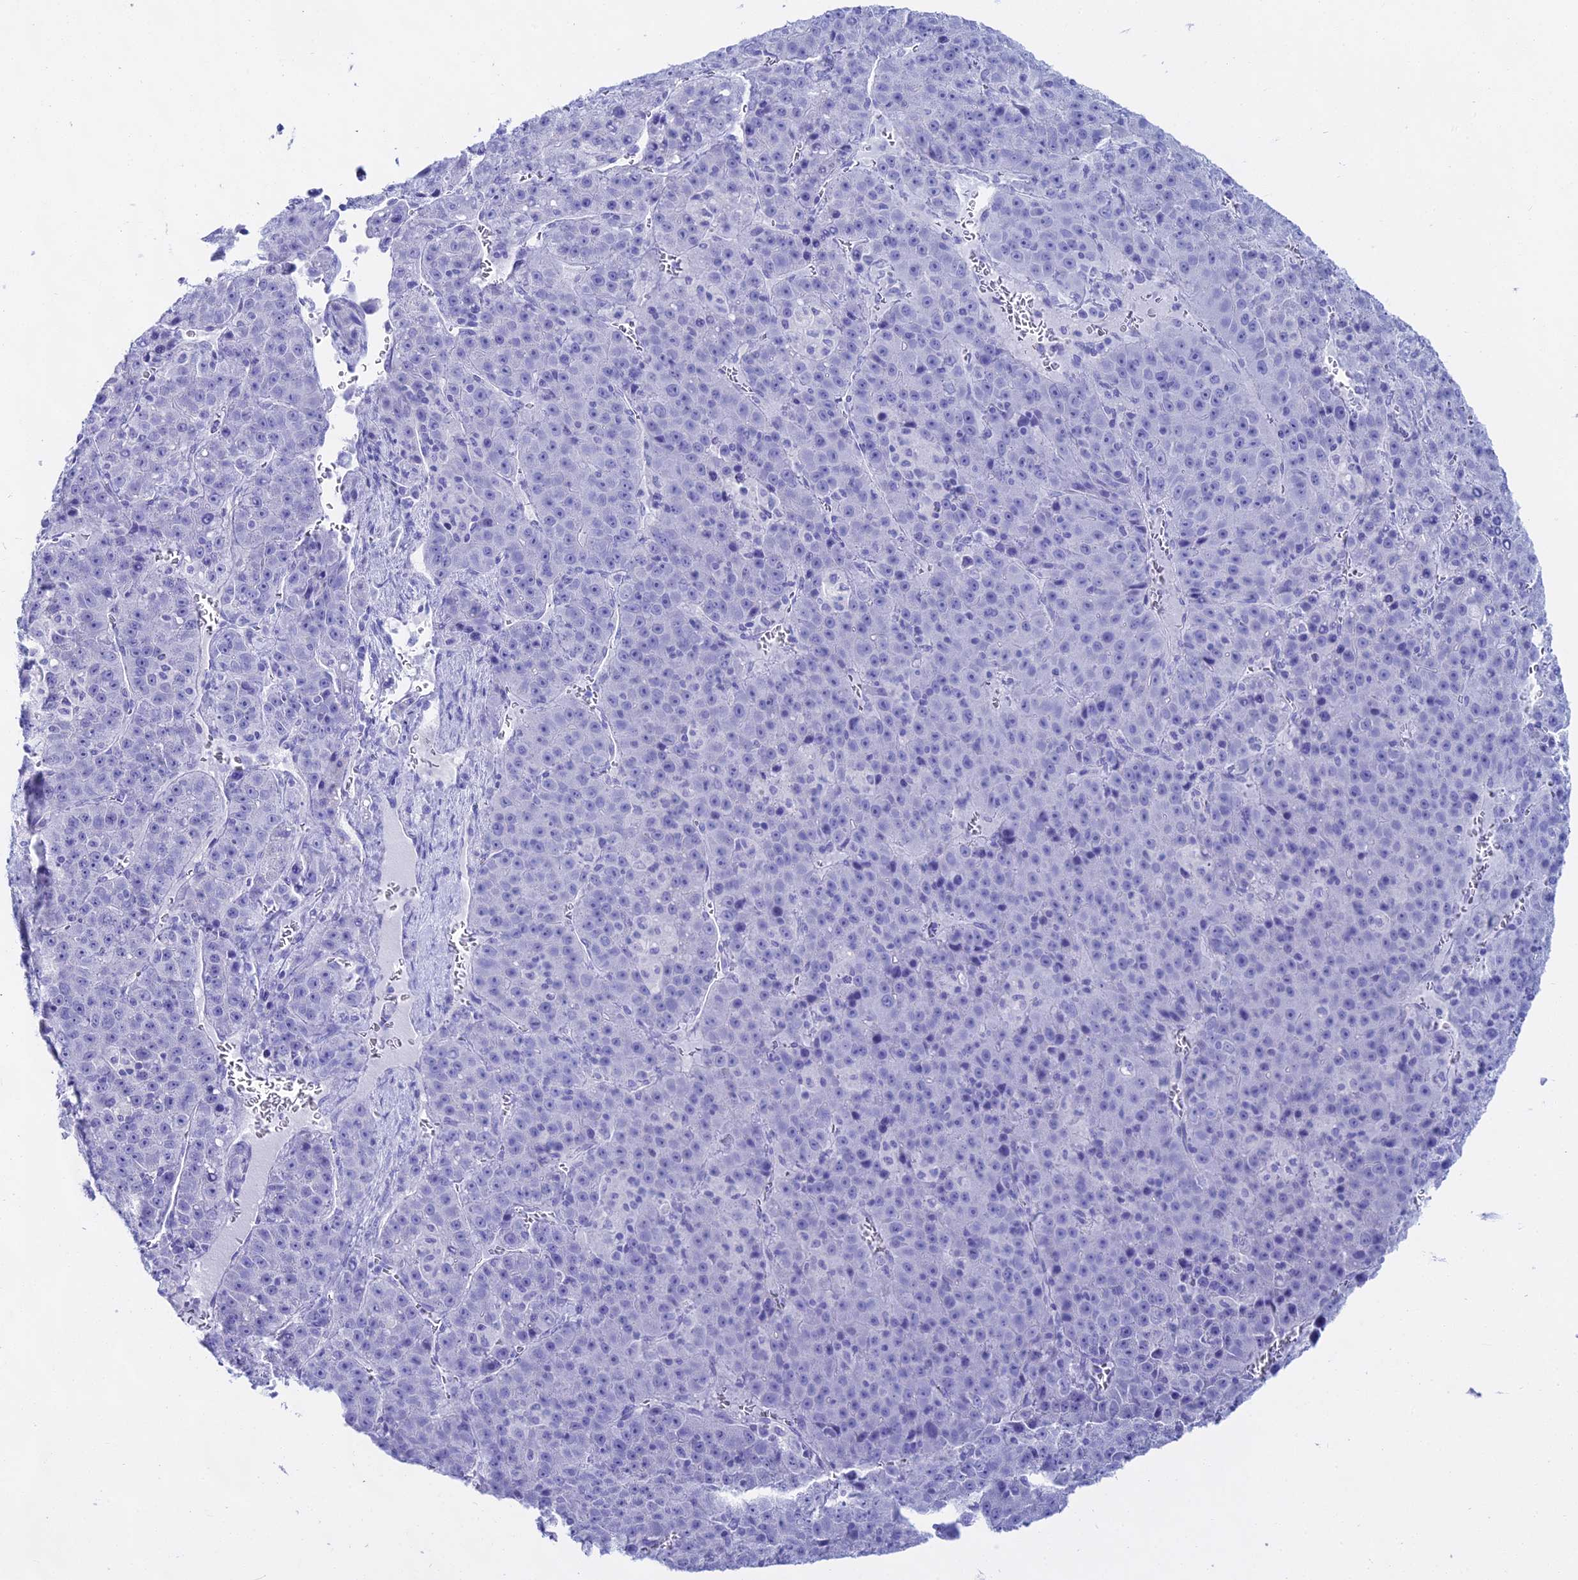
{"staining": {"intensity": "negative", "quantity": "none", "location": "none"}, "tissue": "liver cancer", "cell_type": "Tumor cells", "image_type": "cancer", "snomed": [{"axis": "morphology", "description": "Carcinoma, Hepatocellular, NOS"}, {"axis": "topography", "description": "Liver"}], "caption": "Micrograph shows no significant protein expression in tumor cells of hepatocellular carcinoma (liver). (Brightfield microscopy of DAB immunohistochemistry (IHC) at high magnification).", "gene": "CGB2", "patient": {"sex": "female", "age": 53}}